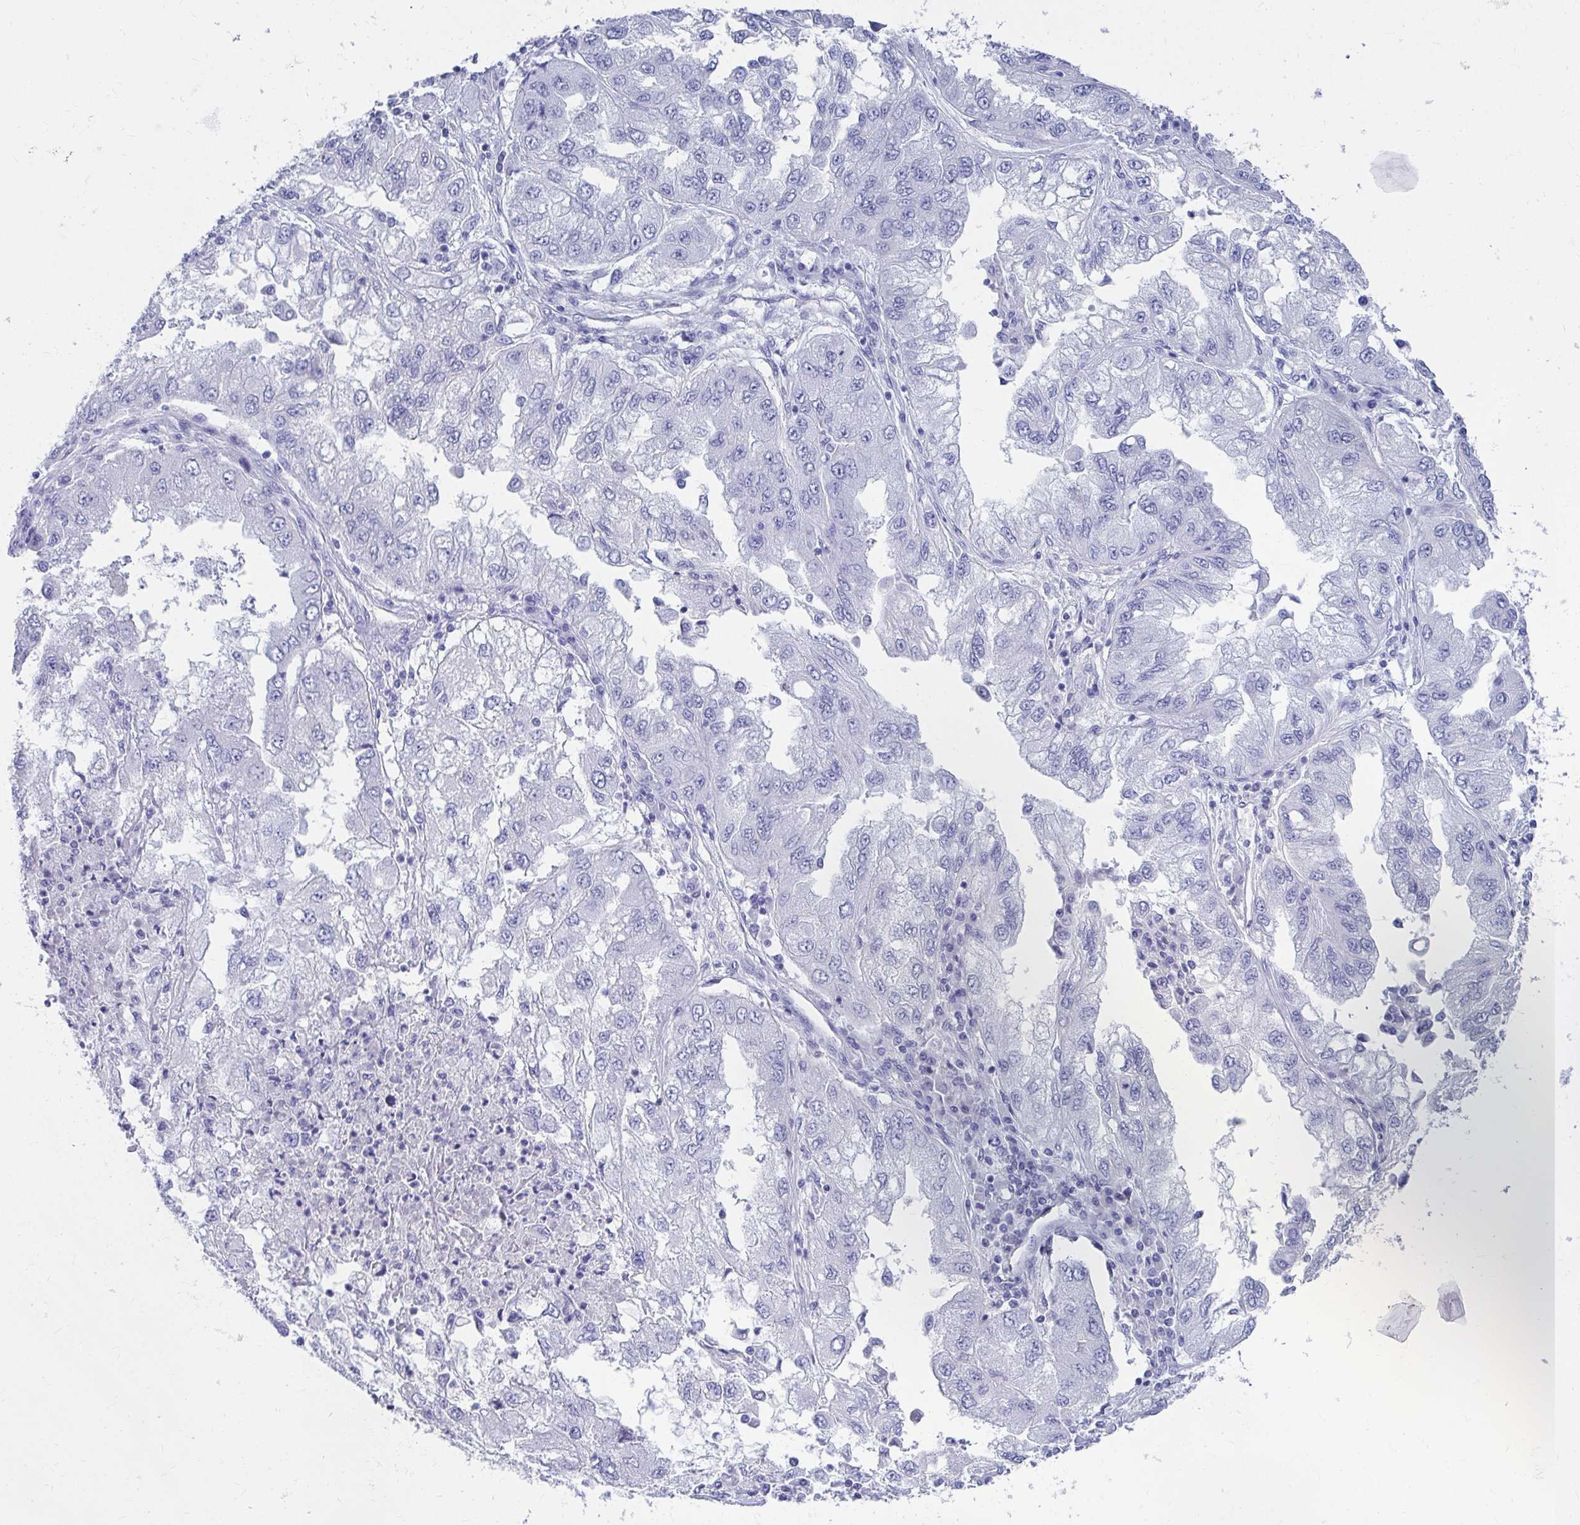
{"staining": {"intensity": "negative", "quantity": "none", "location": "none"}, "tissue": "lung cancer", "cell_type": "Tumor cells", "image_type": "cancer", "snomed": [{"axis": "morphology", "description": "Adenocarcinoma, NOS"}, {"axis": "morphology", "description": "Adenocarcinoma primary or metastatic"}, {"axis": "topography", "description": "Lung"}], "caption": "A histopathology image of human adenocarcinoma primary or metastatic (lung) is negative for staining in tumor cells.", "gene": "DPEP3", "patient": {"sex": "male", "age": 74}}